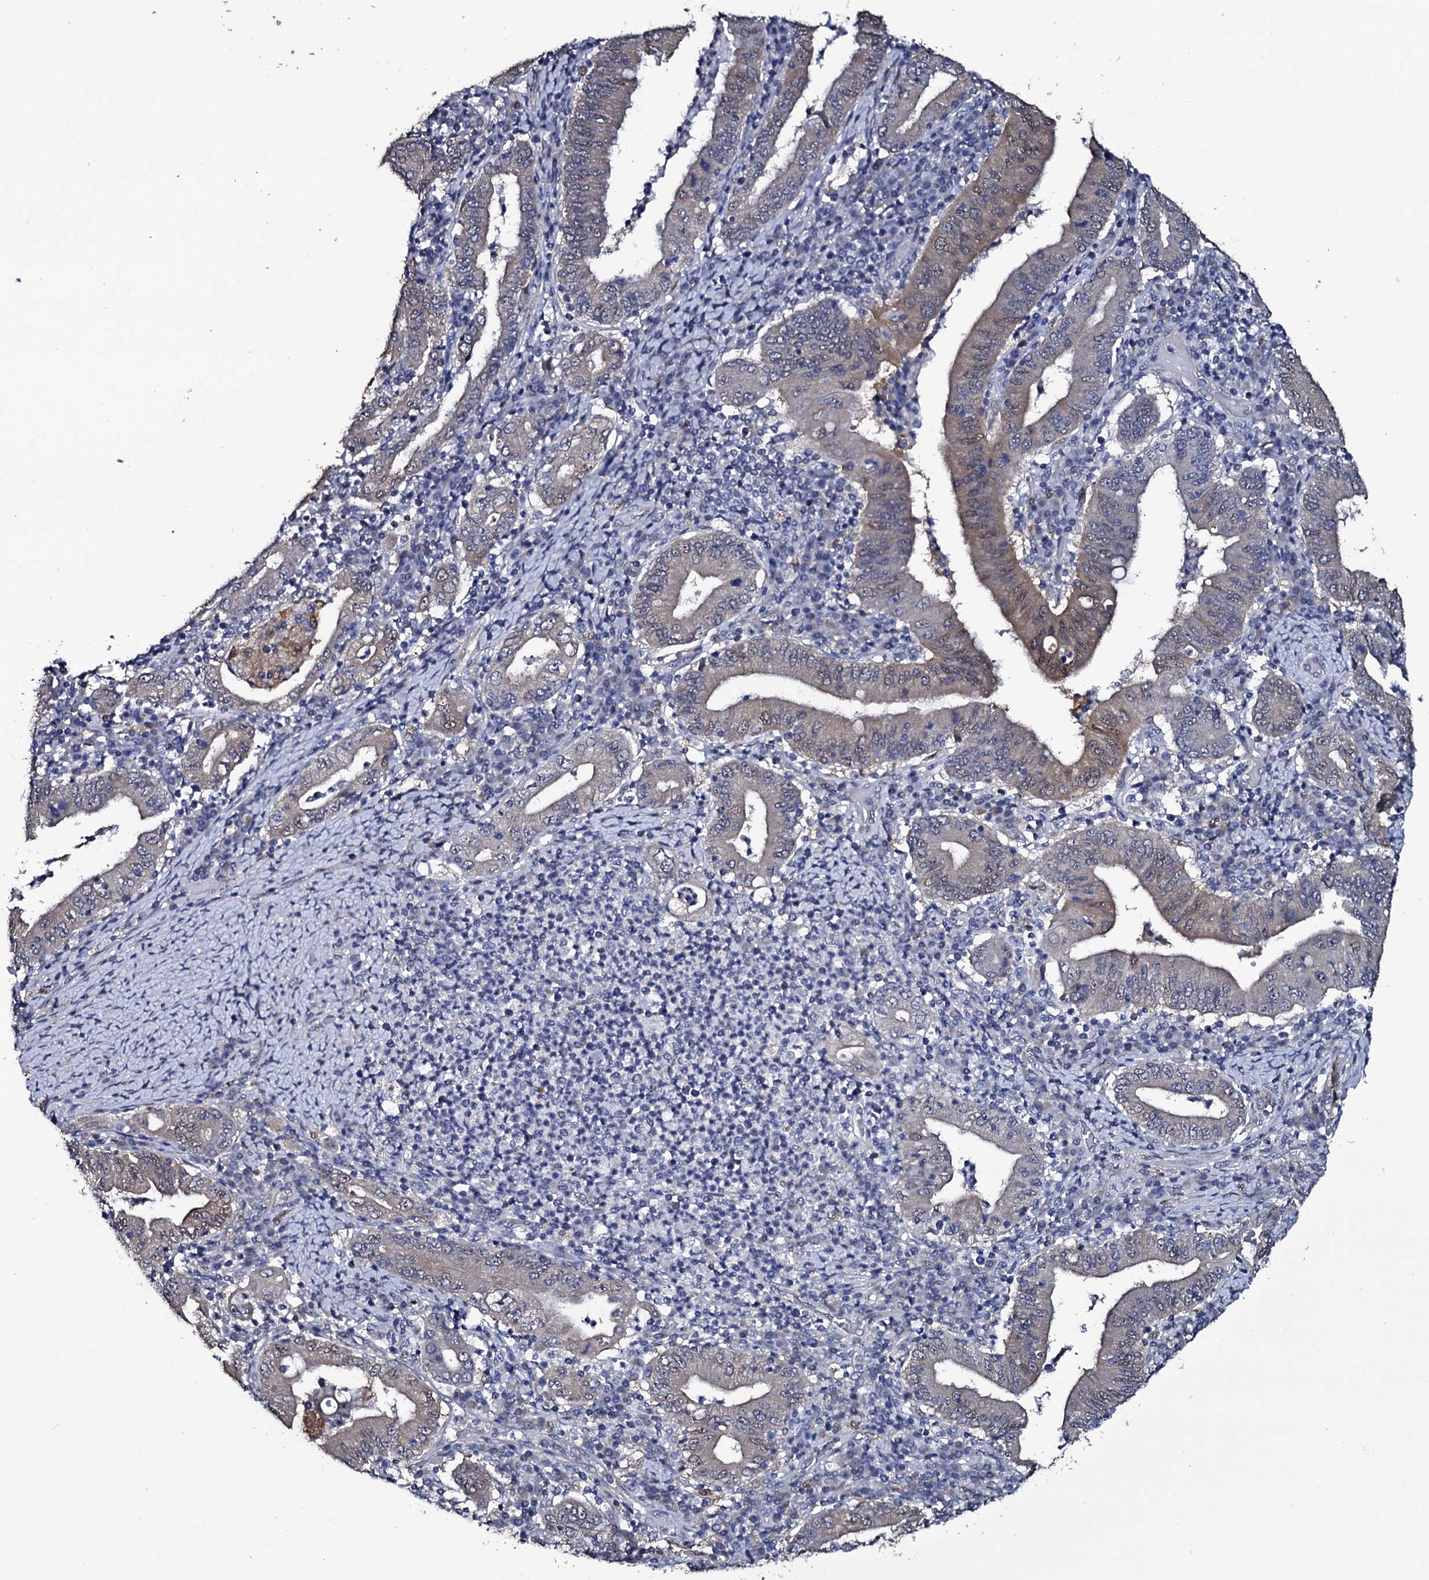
{"staining": {"intensity": "weak", "quantity": "<25%", "location": "cytoplasmic/membranous"}, "tissue": "stomach cancer", "cell_type": "Tumor cells", "image_type": "cancer", "snomed": [{"axis": "morphology", "description": "Normal tissue, NOS"}, {"axis": "morphology", "description": "Adenocarcinoma, NOS"}, {"axis": "topography", "description": "Esophagus"}, {"axis": "topography", "description": "Stomach, upper"}, {"axis": "topography", "description": "Peripheral nerve tissue"}], "caption": "Human adenocarcinoma (stomach) stained for a protein using immunohistochemistry (IHC) demonstrates no positivity in tumor cells.", "gene": "CRYL1", "patient": {"sex": "male", "age": 62}}